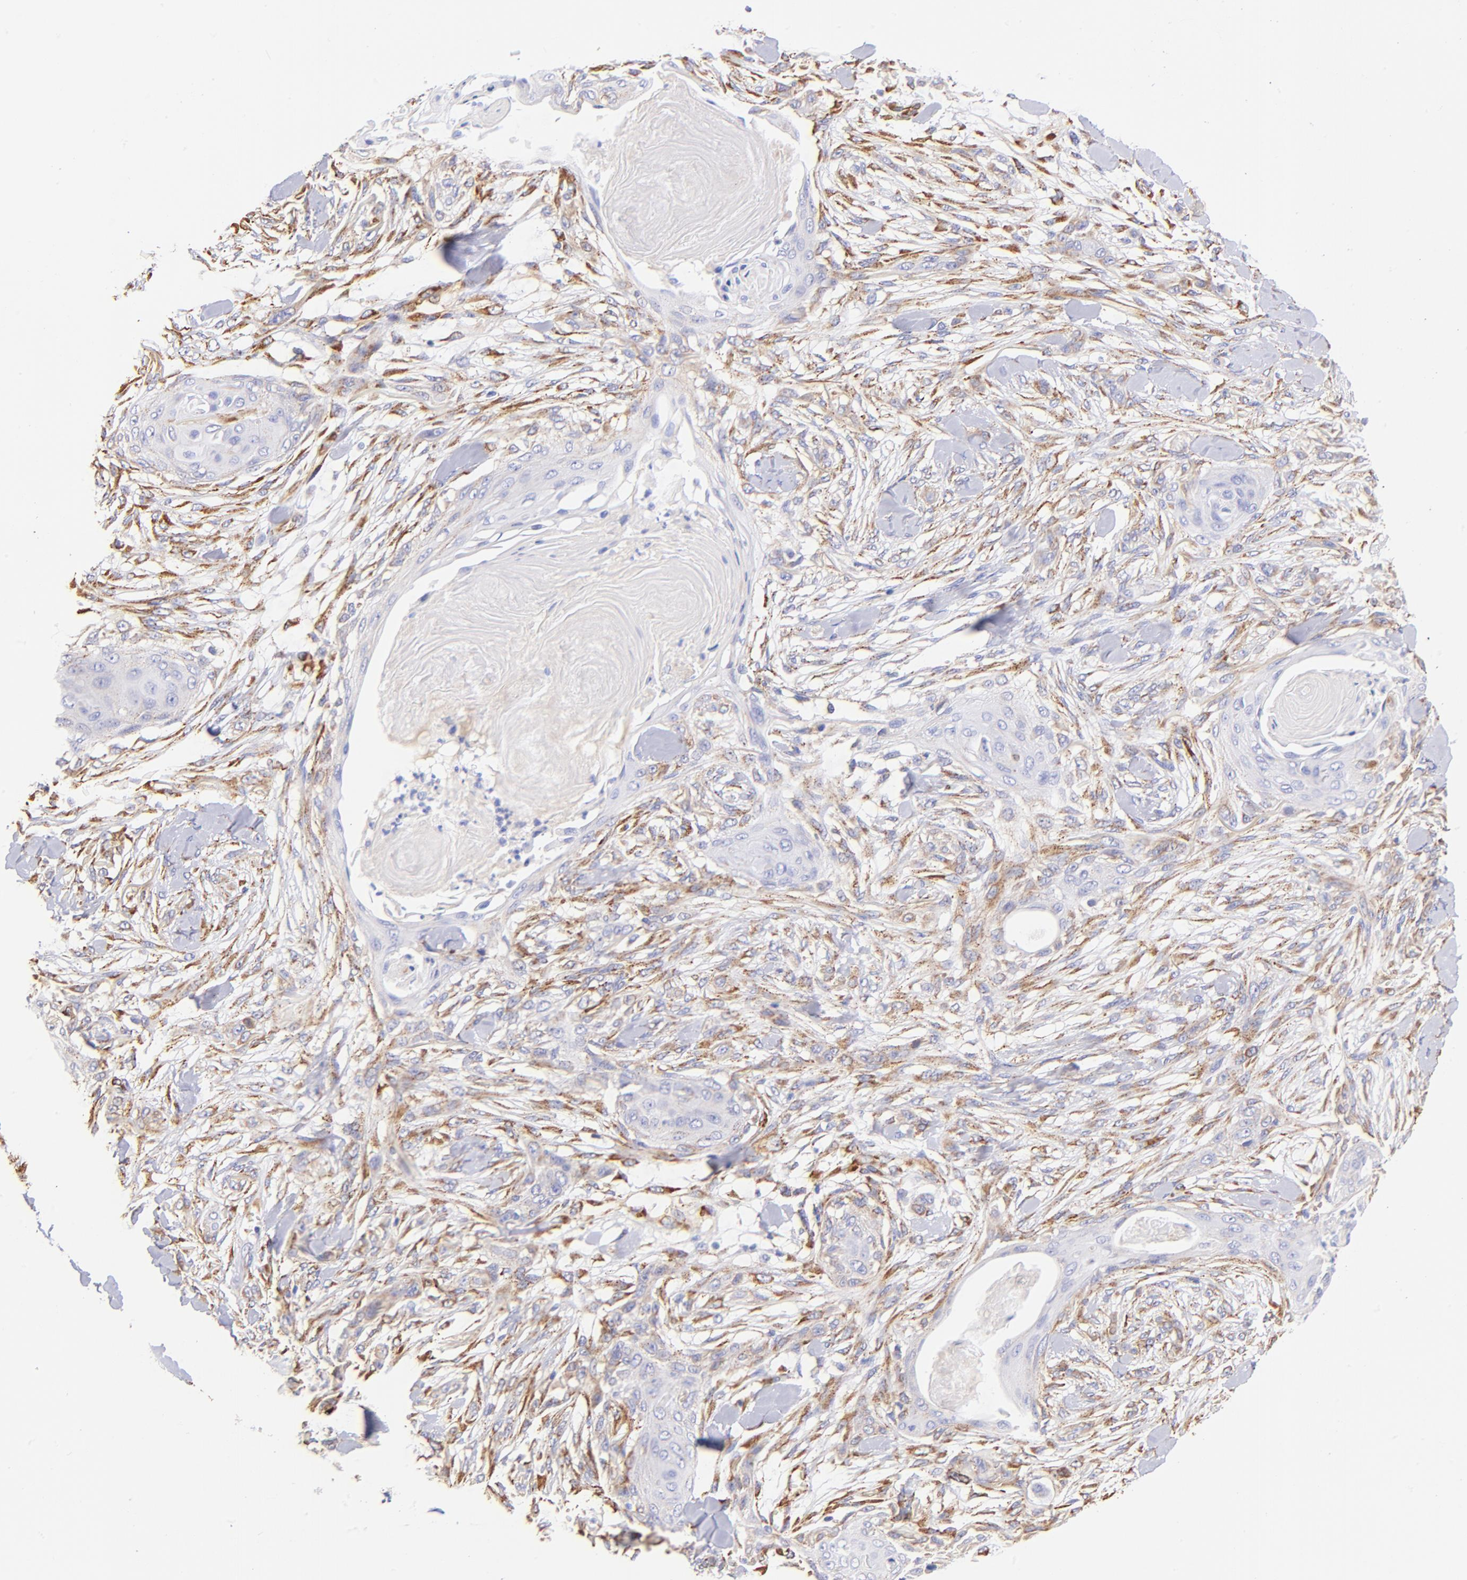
{"staining": {"intensity": "moderate", "quantity": "<25%", "location": "cytoplasmic/membranous"}, "tissue": "skin cancer", "cell_type": "Tumor cells", "image_type": "cancer", "snomed": [{"axis": "morphology", "description": "Squamous cell carcinoma, NOS"}, {"axis": "topography", "description": "Skin"}], "caption": "Skin squamous cell carcinoma stained for a protein (brown) exhibits moderate cytoplasmic/membranous positive expression in approximately <25% of tumor cells.", "gene": "SPARC", "patient": {"sex": "female", "age": 59}}